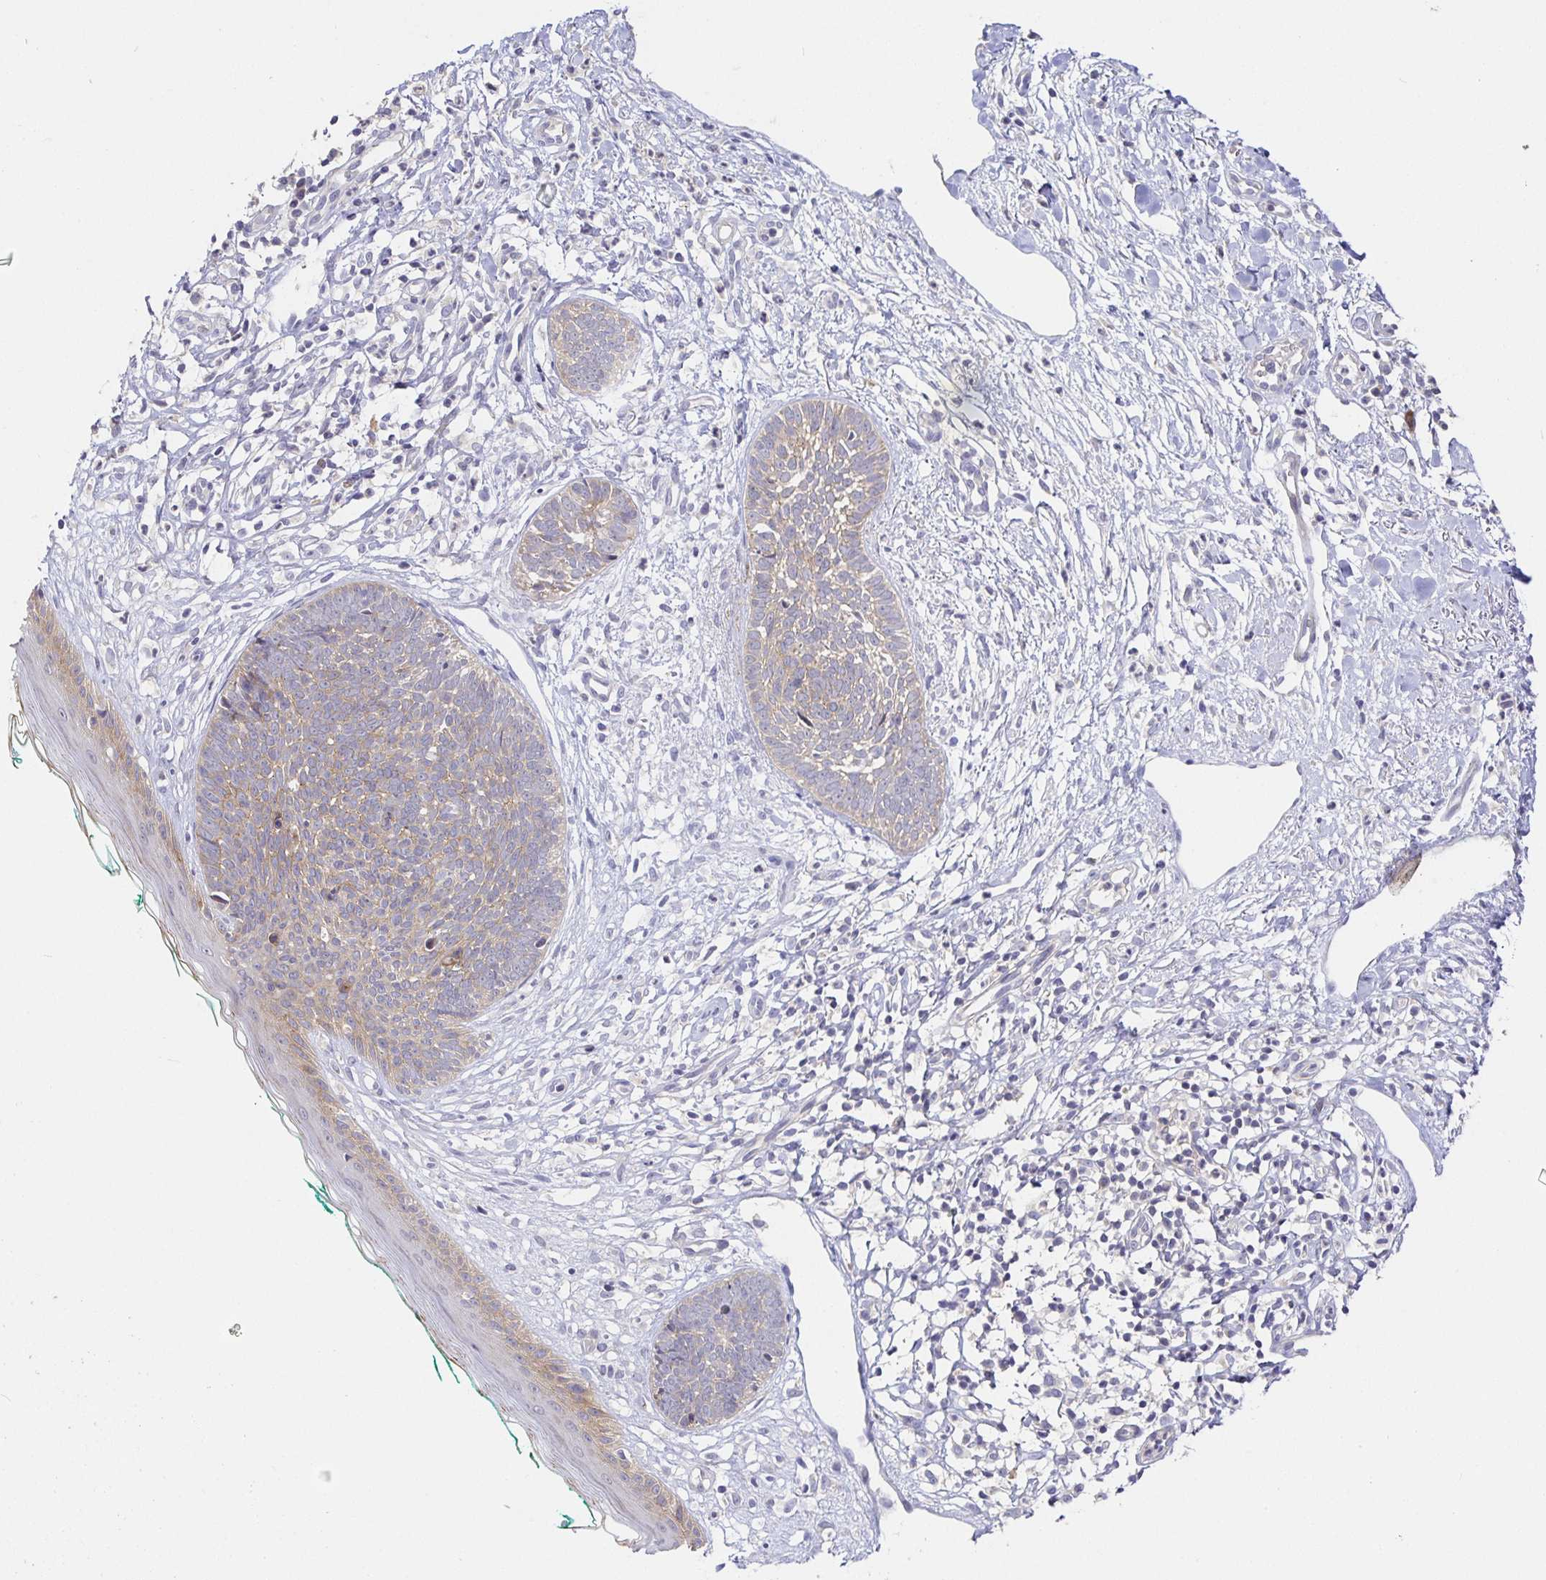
{"staining": {"intensity": "weak", "quantity": "25%-75%", "location": "cytoplasmic/membranous"}, "tissue": "skin cancer", "cell_type": "Tumor cells", "image_type": "cancer", "snomed": [{"axis": "morphology", "description": "Basal cell carcinoma"}, {"axis": "topography", "description": "Skin"}, {"axis": "topography", "description": "Skin of neck"}, {"axis": "topography", "description": "Skin of shoulder"}, {"axis": "topography", "description": "Skin of back"}], "caption": "Immunohistochemical staining of human skin cancer shows low levels of weak cytoplasmic/membranous positivity in approximately 25%-75% of tumor cells.", "gene": "ZDHHC11", "patient": {"sex": "male", "age": 80}}